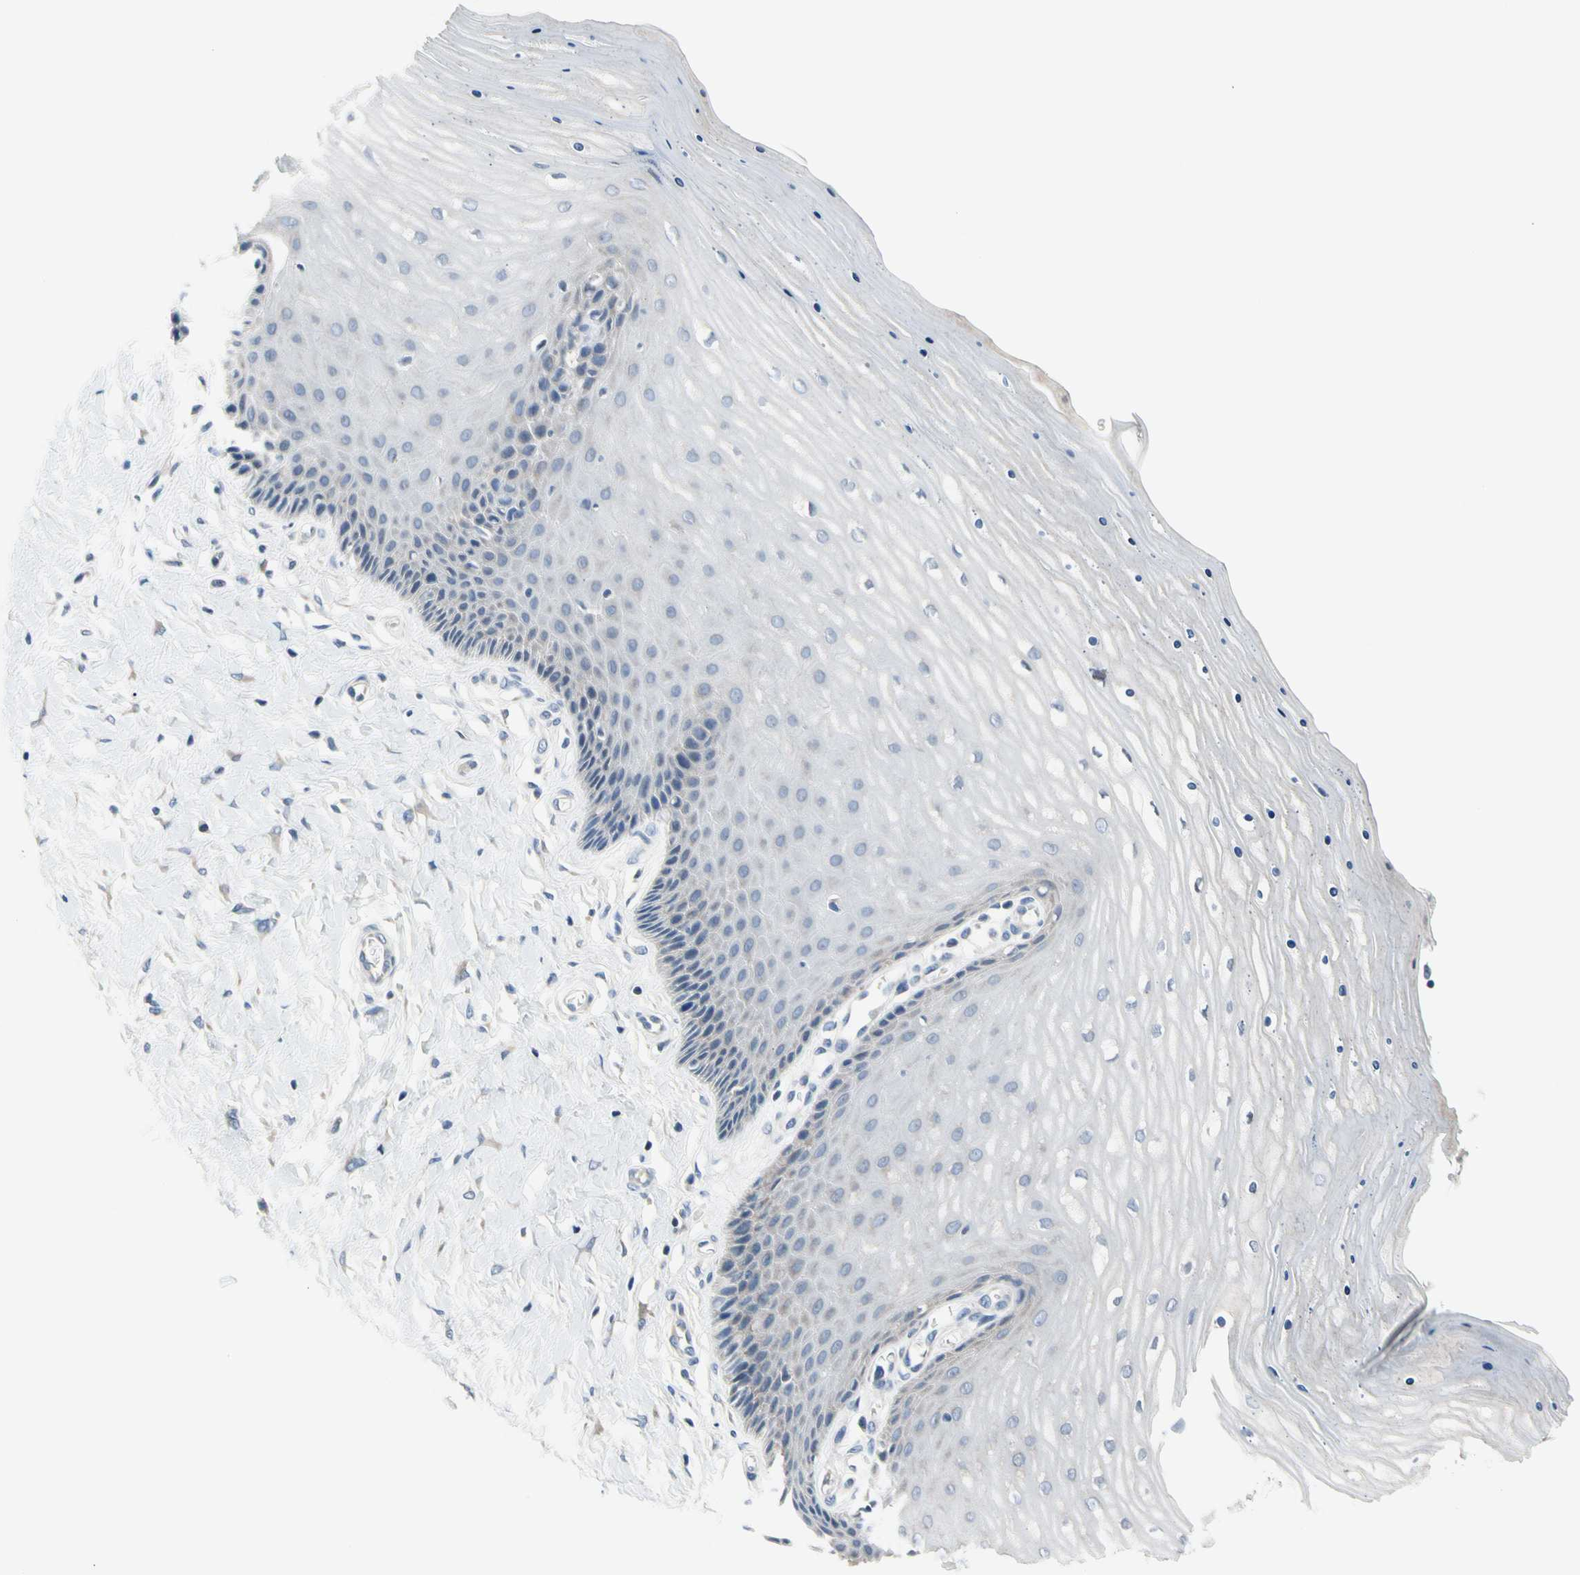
{"staining": {"intensity": "negative", "quantity": "none", "location": "none"}, "tissue": "cervix", "cell_type": "Glandular cells", "image_type": "normal", "snomed": [{"axis": "morphology", "description": "Normal tissue, NOS"}, {"axis": "topography", "description": "Cervix"}], "caption": "Protein analysis of benign cervix displays no significant staining in glandular cells. (DAB (3,3'-diaminobenzidine) immunohistochemistry (IHC) with hematoxylin counter stain).", "gene": "NFASC", "patient": {"sex": "female", "age": 55}}